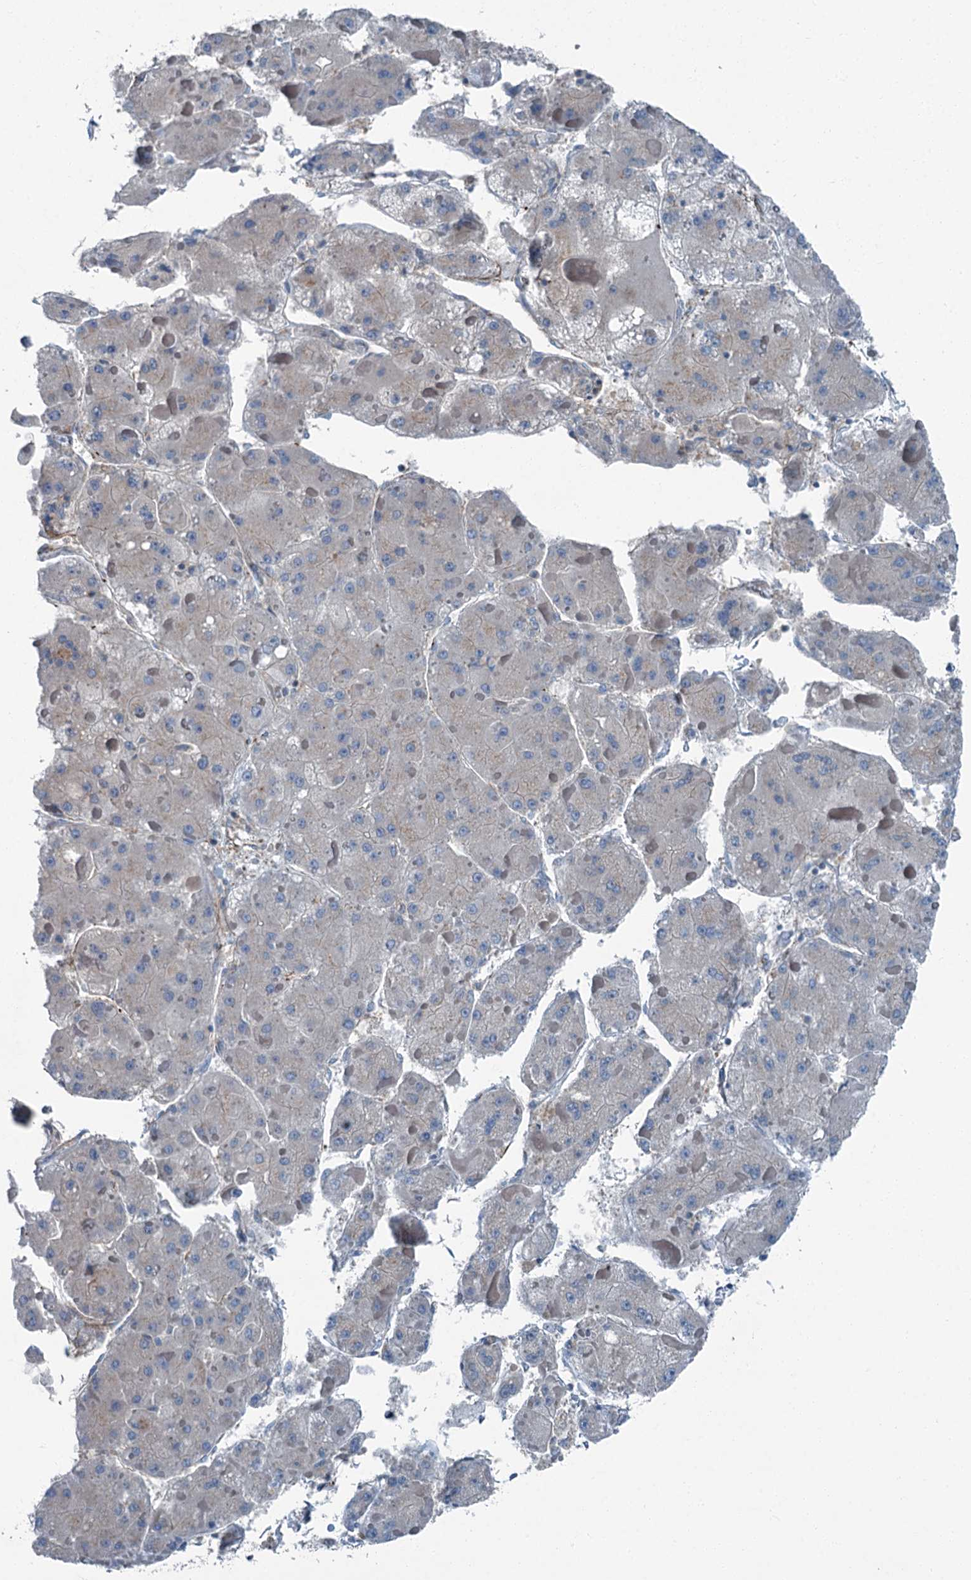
{"staining": {"intensity": "weak", "quantity": "<25%", "location": "cytoplasmic/membranous"}, "tissue": "liver cancer", "cell_type": "Tumor cells", "image_type": "cancer", "snomed": [{"axis": "morphology", "description": "Carcinoma, Hepatocellular, NOS"}, {"axis": "topography", "description": "Liver"}], "caption": "The histopathology image exhibits no staining of tumor cells in liver hepatocellular carcinoma.", "gene": "AXL", "patient": {"sex": "female", "age": 73}}